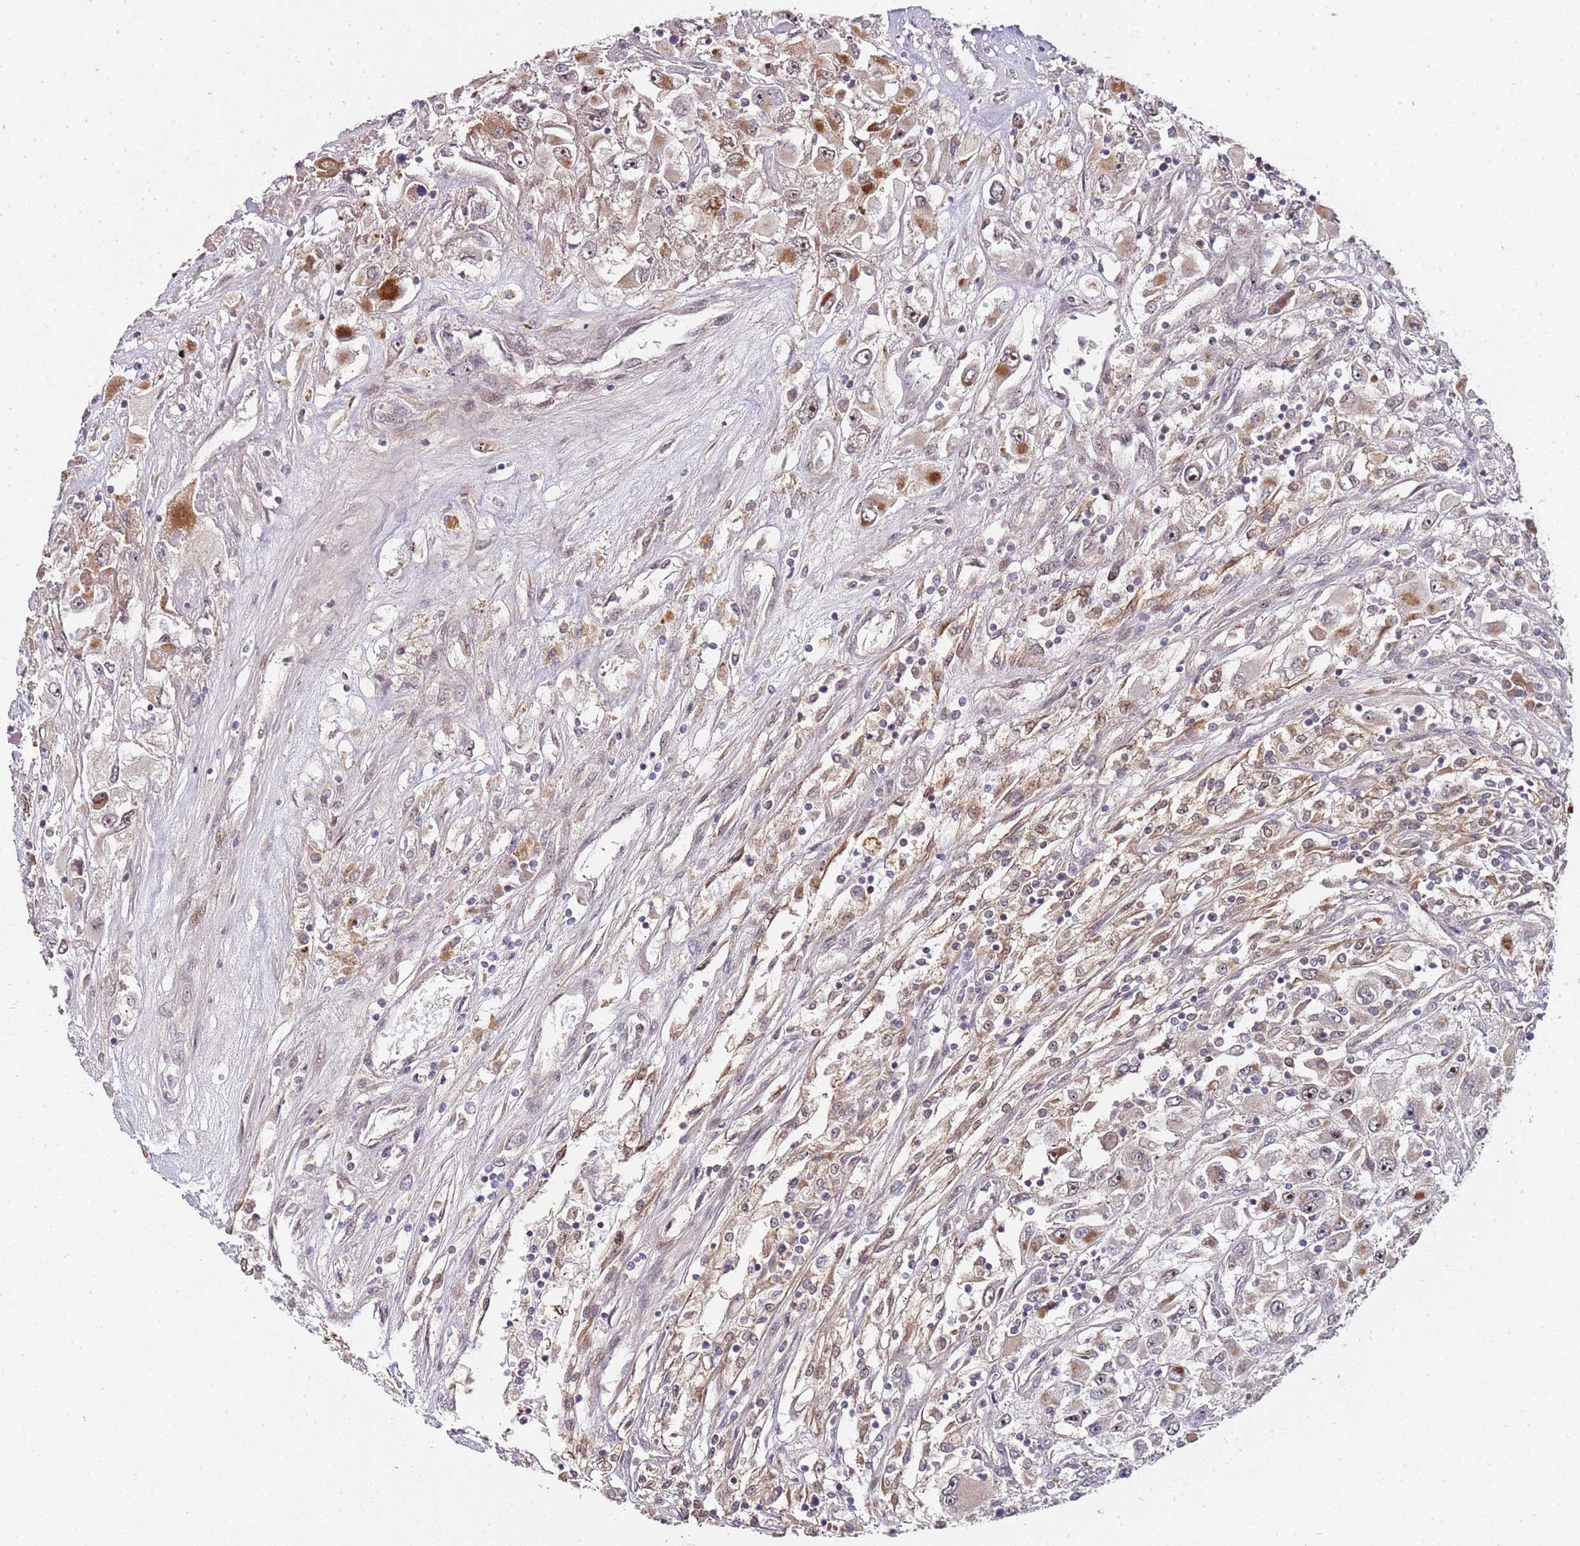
{"staining": {"intensity": "strong", "quantity": "<25%", "location": "cytoplasmic/membranous"}, "tissue": "renal cancer", "cell_type": "Tumor cells", "image_type": "cancer", "snomed": [{"axis": "morphology", "description": "Adenocarcinoma, NOS"}, {"axis": "topography", "description": "Kidney"}], "caption": "Immunohistochemistry (IHC) photomicrograph of human renal cancer (adenocarcinoma) stained for a protein (brown), which demonstrates medium levels of strong cytoplasmic/membranous expression in approximately <25% of tumor cells.", "gene": "EDC3", "patient": {"sex": "female", "age": 52}}